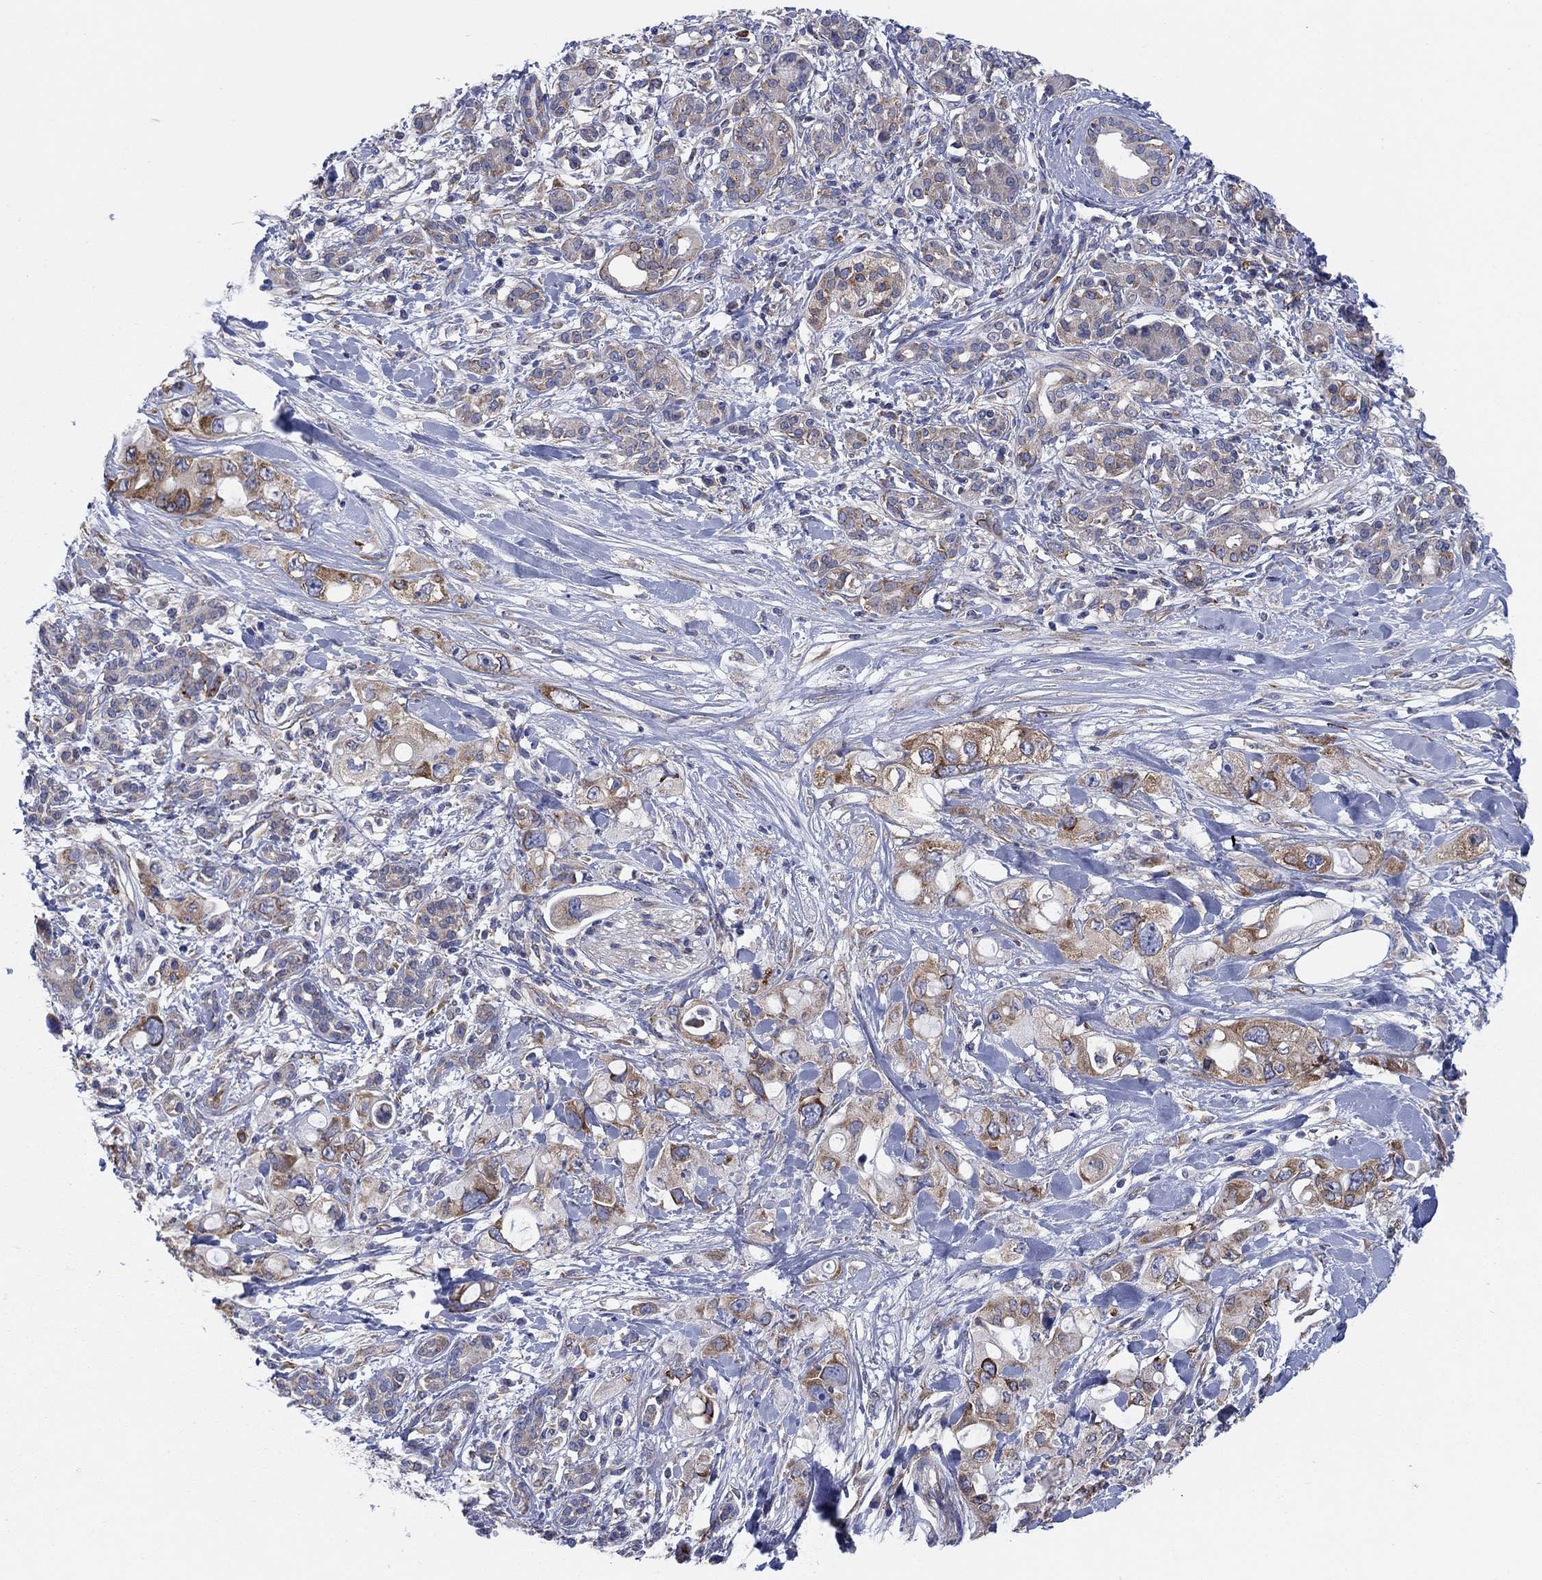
{"staining": {"intensity": "strong", "quantity": "25%-75%", "location": "cytoplasmic/membranous"}, "tissue": "pancreatic cancer", "cell_type": "Tumor cells", "image_type": "cancer", "snomed": [{"axis": "morphology", "description": "Adenocarcinoma, NOS"}, {"axis": "topography", "description": "Pancreas"}], "caption": "Immunohistochemical staining of adenocarcinoma (pancreatic) demonstrates strong cytoplasmic/membranous protein expression in approximately 25%-75% of tumor cells.", "gene": "TMEM59", "patient": {"sex": "female", "age": 56}}